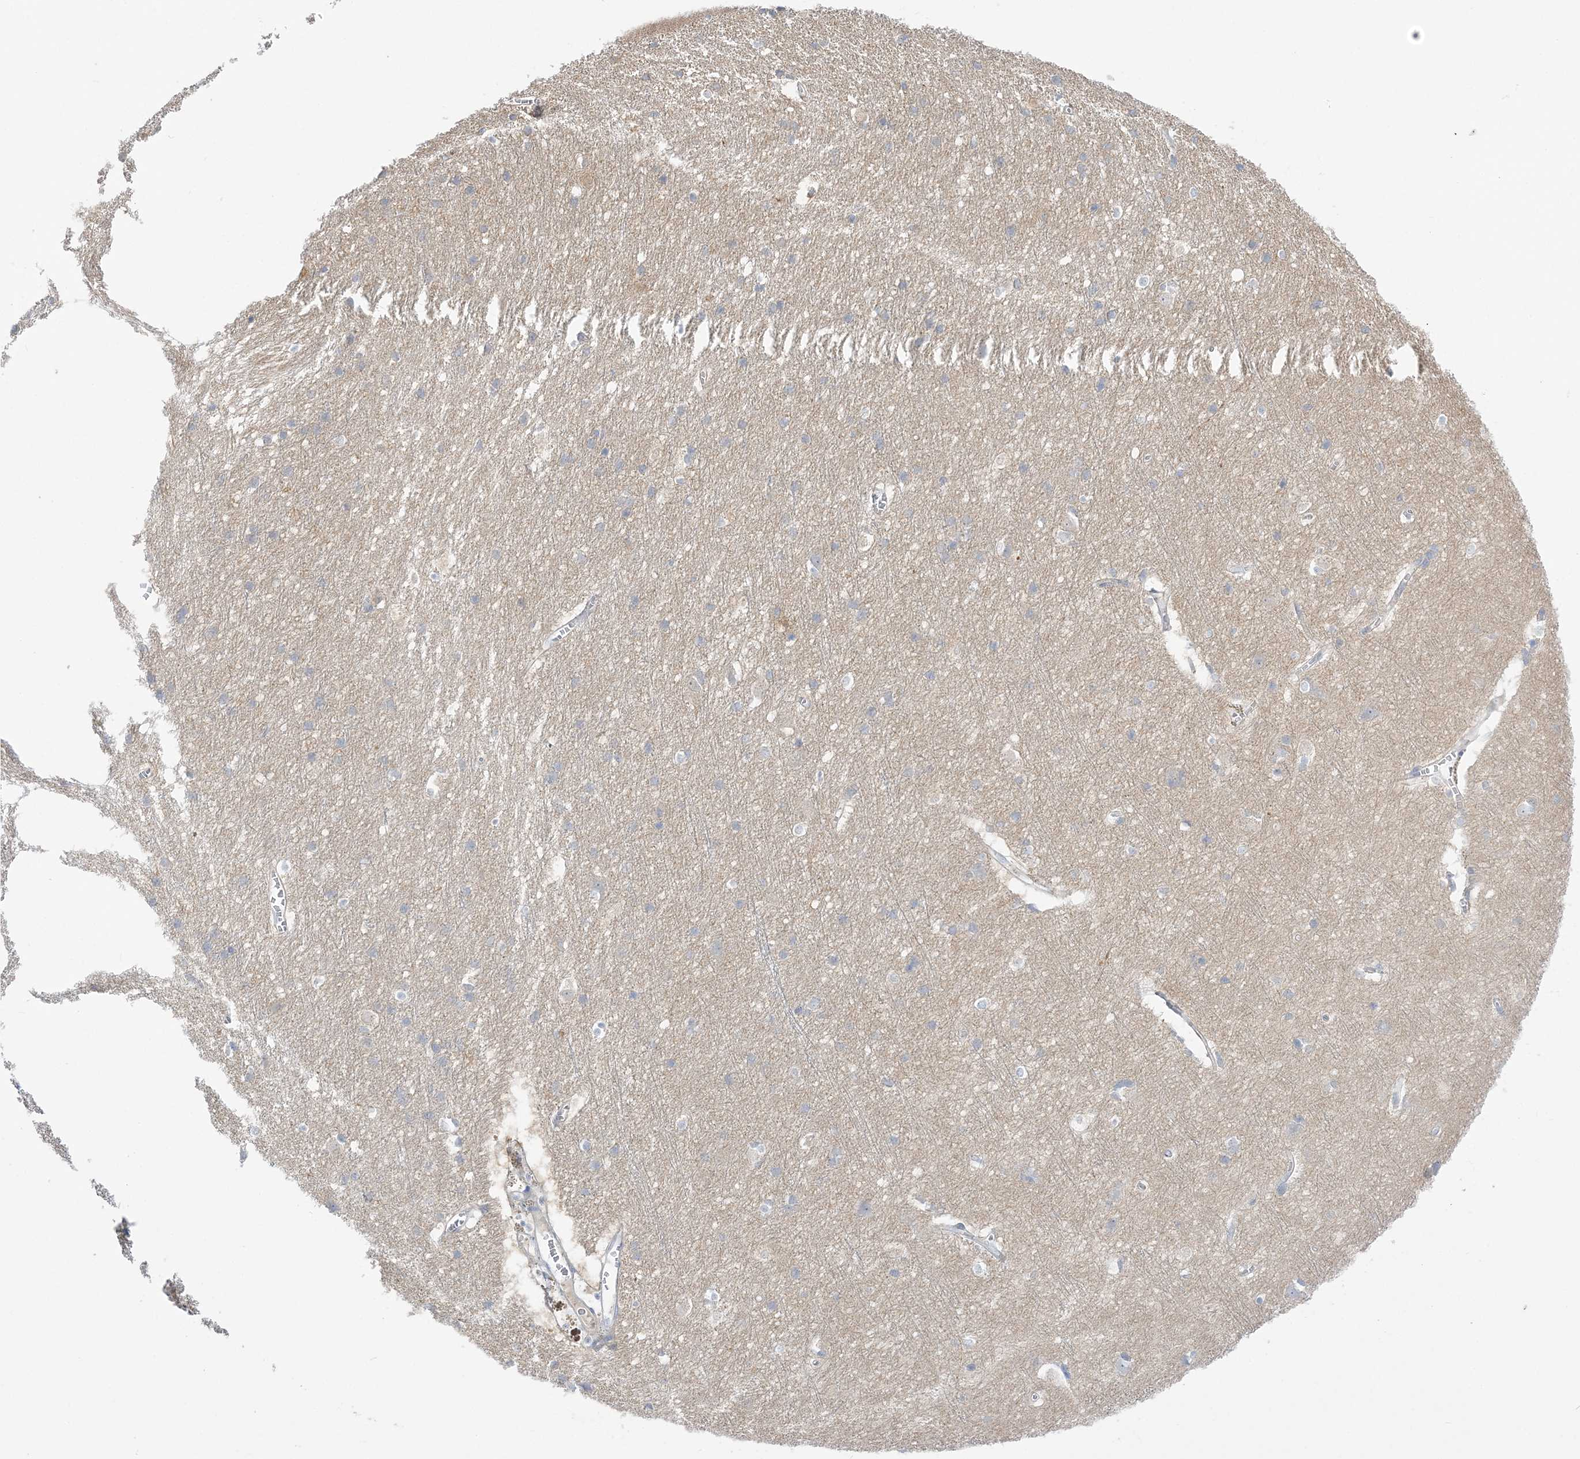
{"staining": {"intensity": "negative", "quantity": "none", "location": "none"}, "tissue": "cerebral cortex", "cell_type": "Endothelial cells", "image_type": "normal", "snomed": [{"axis": "morphology", "description": "Normal tissue, NOS"}, {"axis": "topography", "description": "Cerebral cortex"}], "caption": "The histopathology image reveals no significant staining in endothelial cells of cerebral cortex. (Stains: DAB IHC with hematoxylin counter stain, Microscopy: brightfield microscopy at high magnification).", "gene": "THADA", "patient": {"sex": "male", "age": 54}}